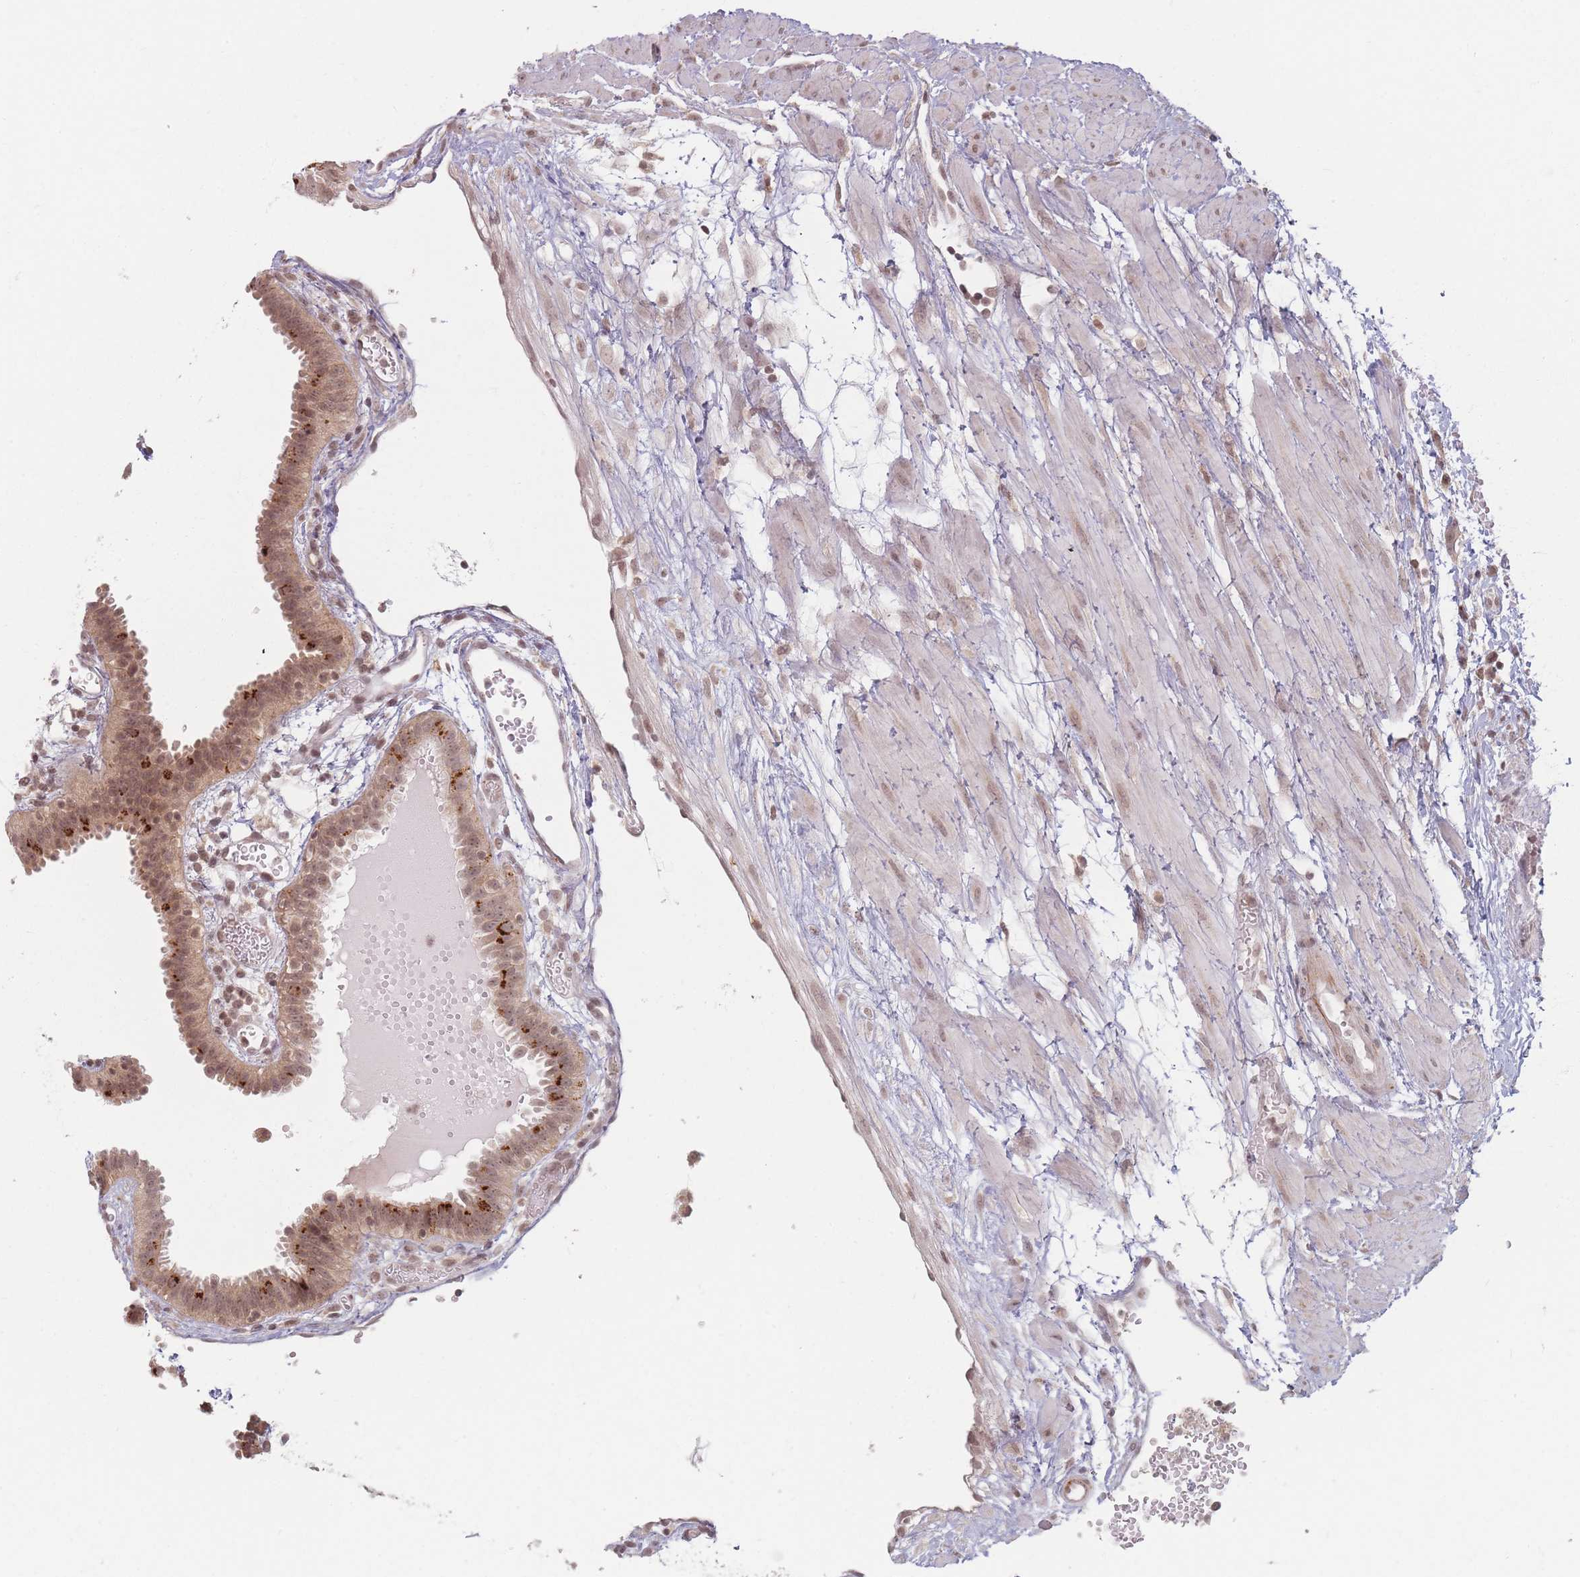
{"staining": {"intensity": "moderate", "quantity": ">75%", "location": "cytoplasmic/membranous,nuclear"}, "tissue": "fallopian tube", "cell_type": "Glandular cells", "image_type": "normal", "snomed": [{"axis": "morphology", "description": "Normal tissue, NOS"}, {"axis": "topography", "description": "Fallopian tube"}], "caption": "Immunohistochemistry of normal fallopian tube shows medium levels of moderate cytoplasmic/membranous,nuclear positivity in about >75% of glandular cells. (Brightfield microscopy of DAB IHC at high magnification).", "gene": "SPATA45", "patient": {"sex": "female", "age": 37}}